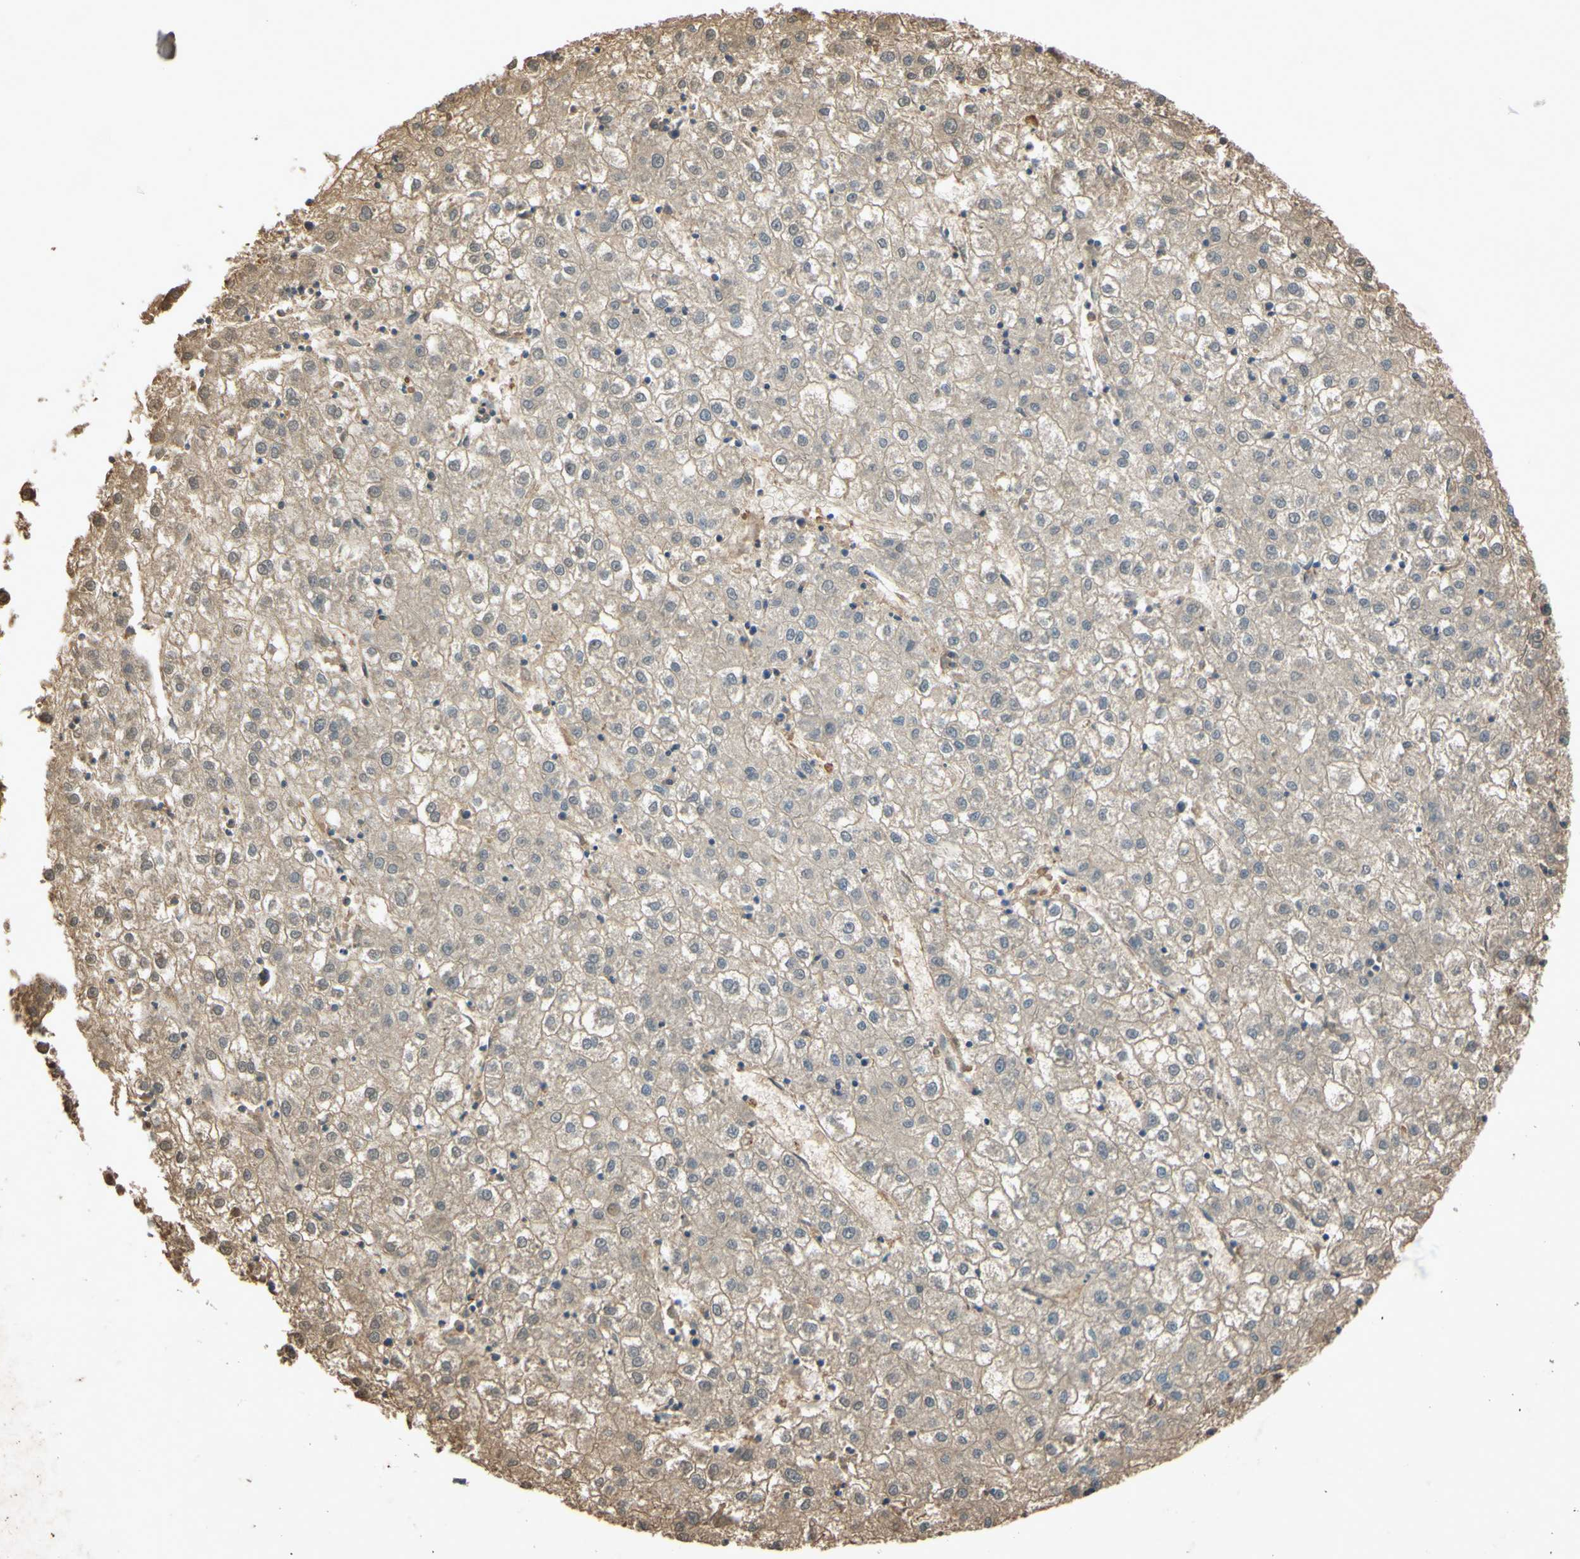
{"staining": {"intensity": "weak", "quantity": ">75%", "location": "cytoplasmic/membranous"}, "tissue": "liver cancer", "cell_type": "Tumor cells", "image_type": "cancer", "snomed": [{"axis": "morphology", "description": "Carcinoma, Hepatocellular, NOS"}, {"axis": "topography", "description": "Liver"}], "caption": "A histopathology image of liver cancer (hepatocellular carcinoma) stained for a protein exhibits weak cytoplasmic/membranous brown staining in tumor cells.", "gene": "TIMP2", "patient": {"sex": "male", "age": 72}}